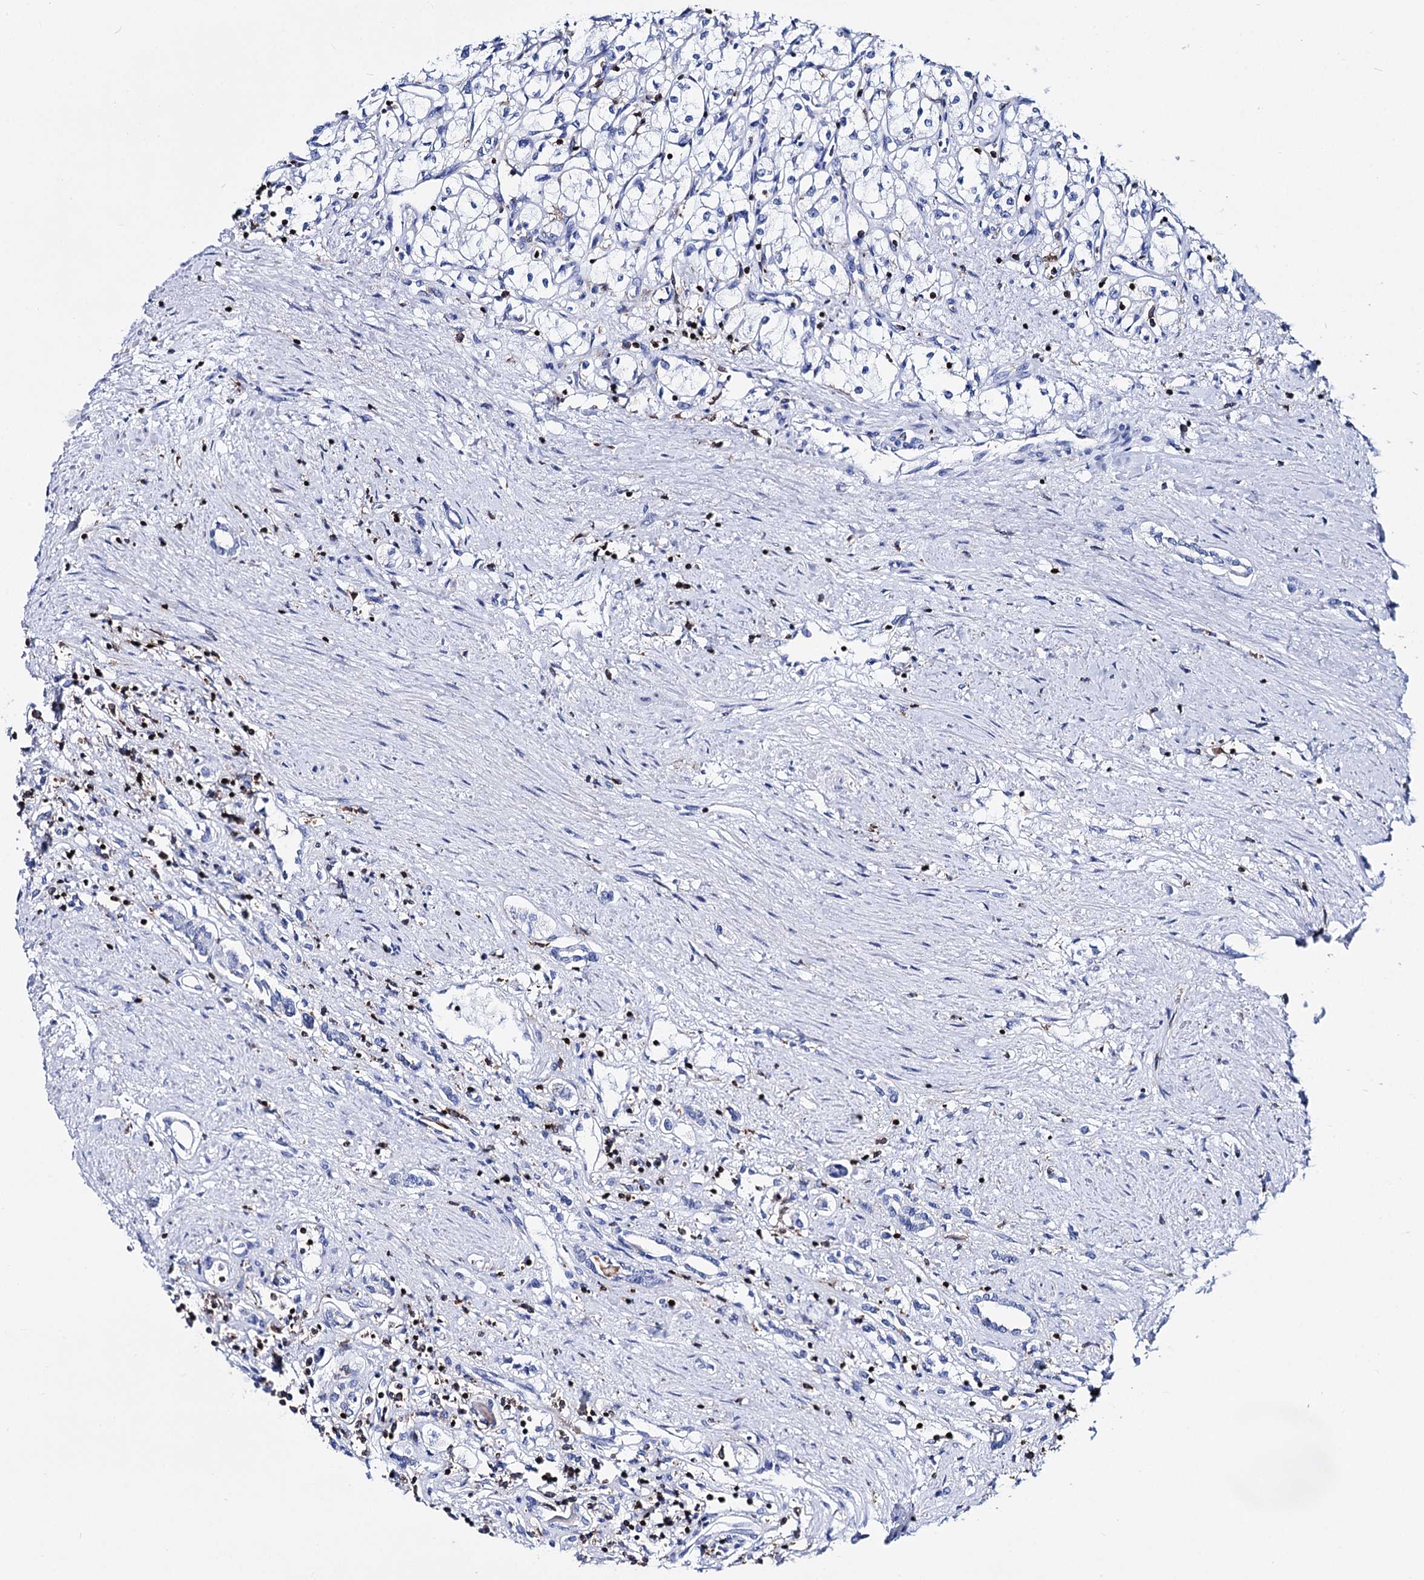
{"staining": {"intensity": "negative", "quantity": "none", "location": "none"}, "tissue": "renal cancer", "cell_type": "Tumor cells", "image_type": "cancer", "snomed": [{"axis": "morphology", "description": "Adenocarcinoma, NOS"}, {"axis": "topography", "description": "Kidney"}], "caption": "Tumor cells are negative for protein expression in human renal adenocarcinoma.", "gene": "DEF6", "patient": {"sex": "male", "age": 59}}